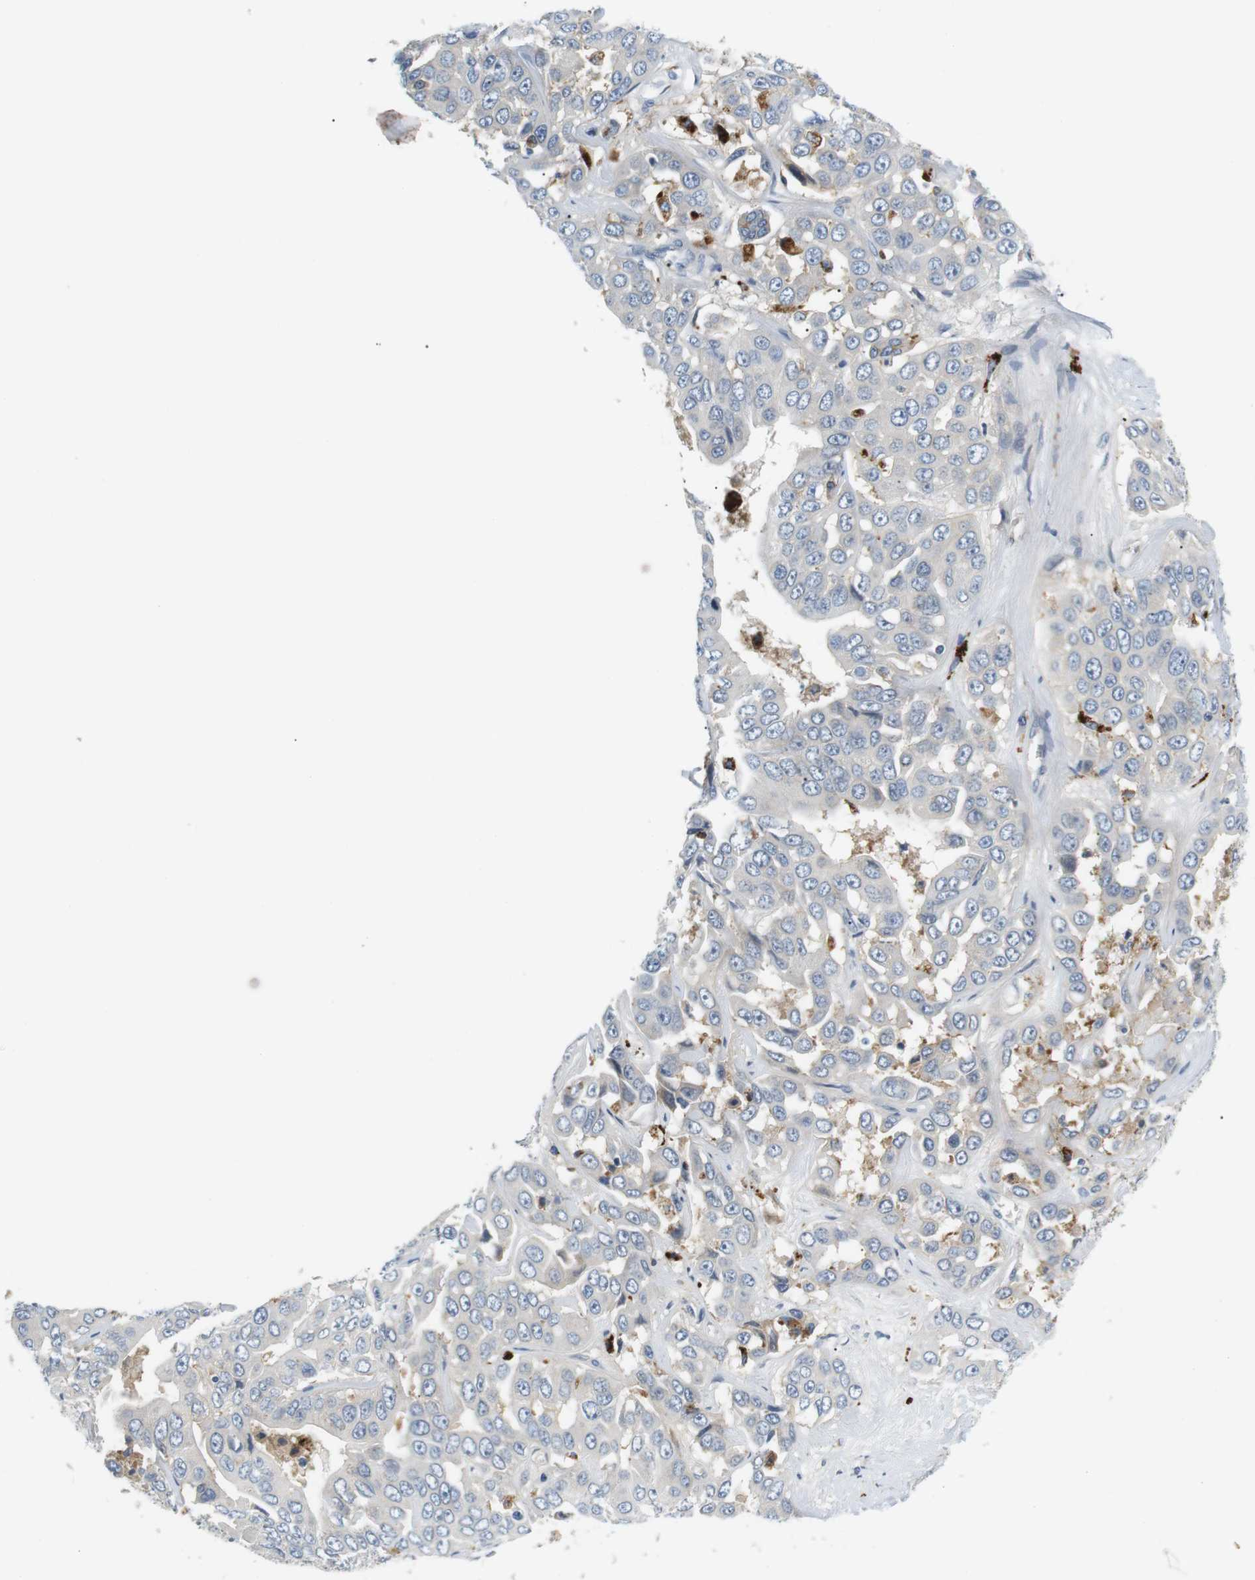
{"staining": {"intensity": "negative", "quantity": "none", "location": "none"}, "tissue": "liver cancer", "cell_type": "Tumor cells", "image_type": "cancer", "snomed": [{"axis": "morphology", "description": "Cholangiocarcinoma"}, {"axis": "topography", "description": "Liver"}], "caption": "Liver cancer stained for a protein using immunohistochemistry exhibits no expression tumor cells.", "gene": "SLC30A1", "patient": {"sex": "female", "age": 52}}